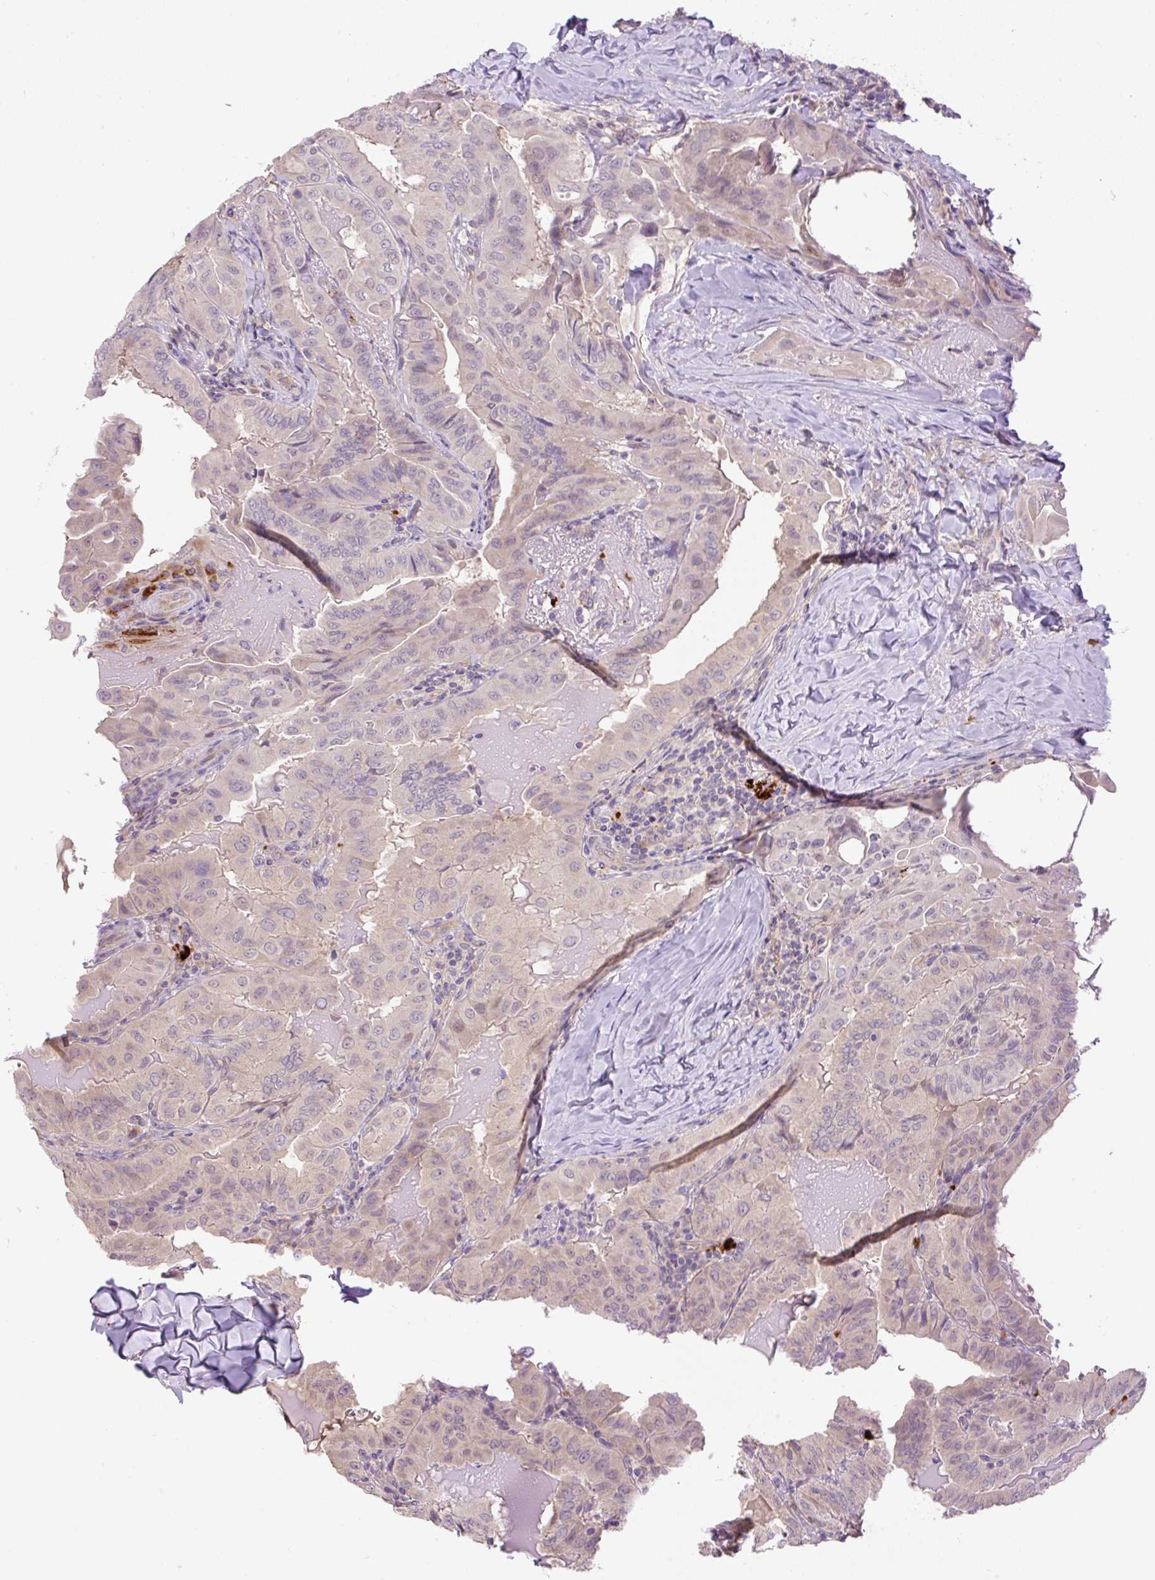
{"staining": {"intensity": "weak", "quantity": "<25%", "location": "cytoplasmic/membranous,nuclear"}, "tissue": "thyroid cancer", "cell_type": "Tumor cells", "image_type": "cancer", "snomed": [{"axis": "morphology", "description": "Papillary adenocarcinoma, NOS"}, {"axis": "topography", "description": "Thyroid gland"}], "caption": "Photomicrograph shows no significant protein staining in tumor cells of papillary adenocarcinoma (thyroid).", "gene": "HABP4", "patient": {"sex": "female", "age": 68}}